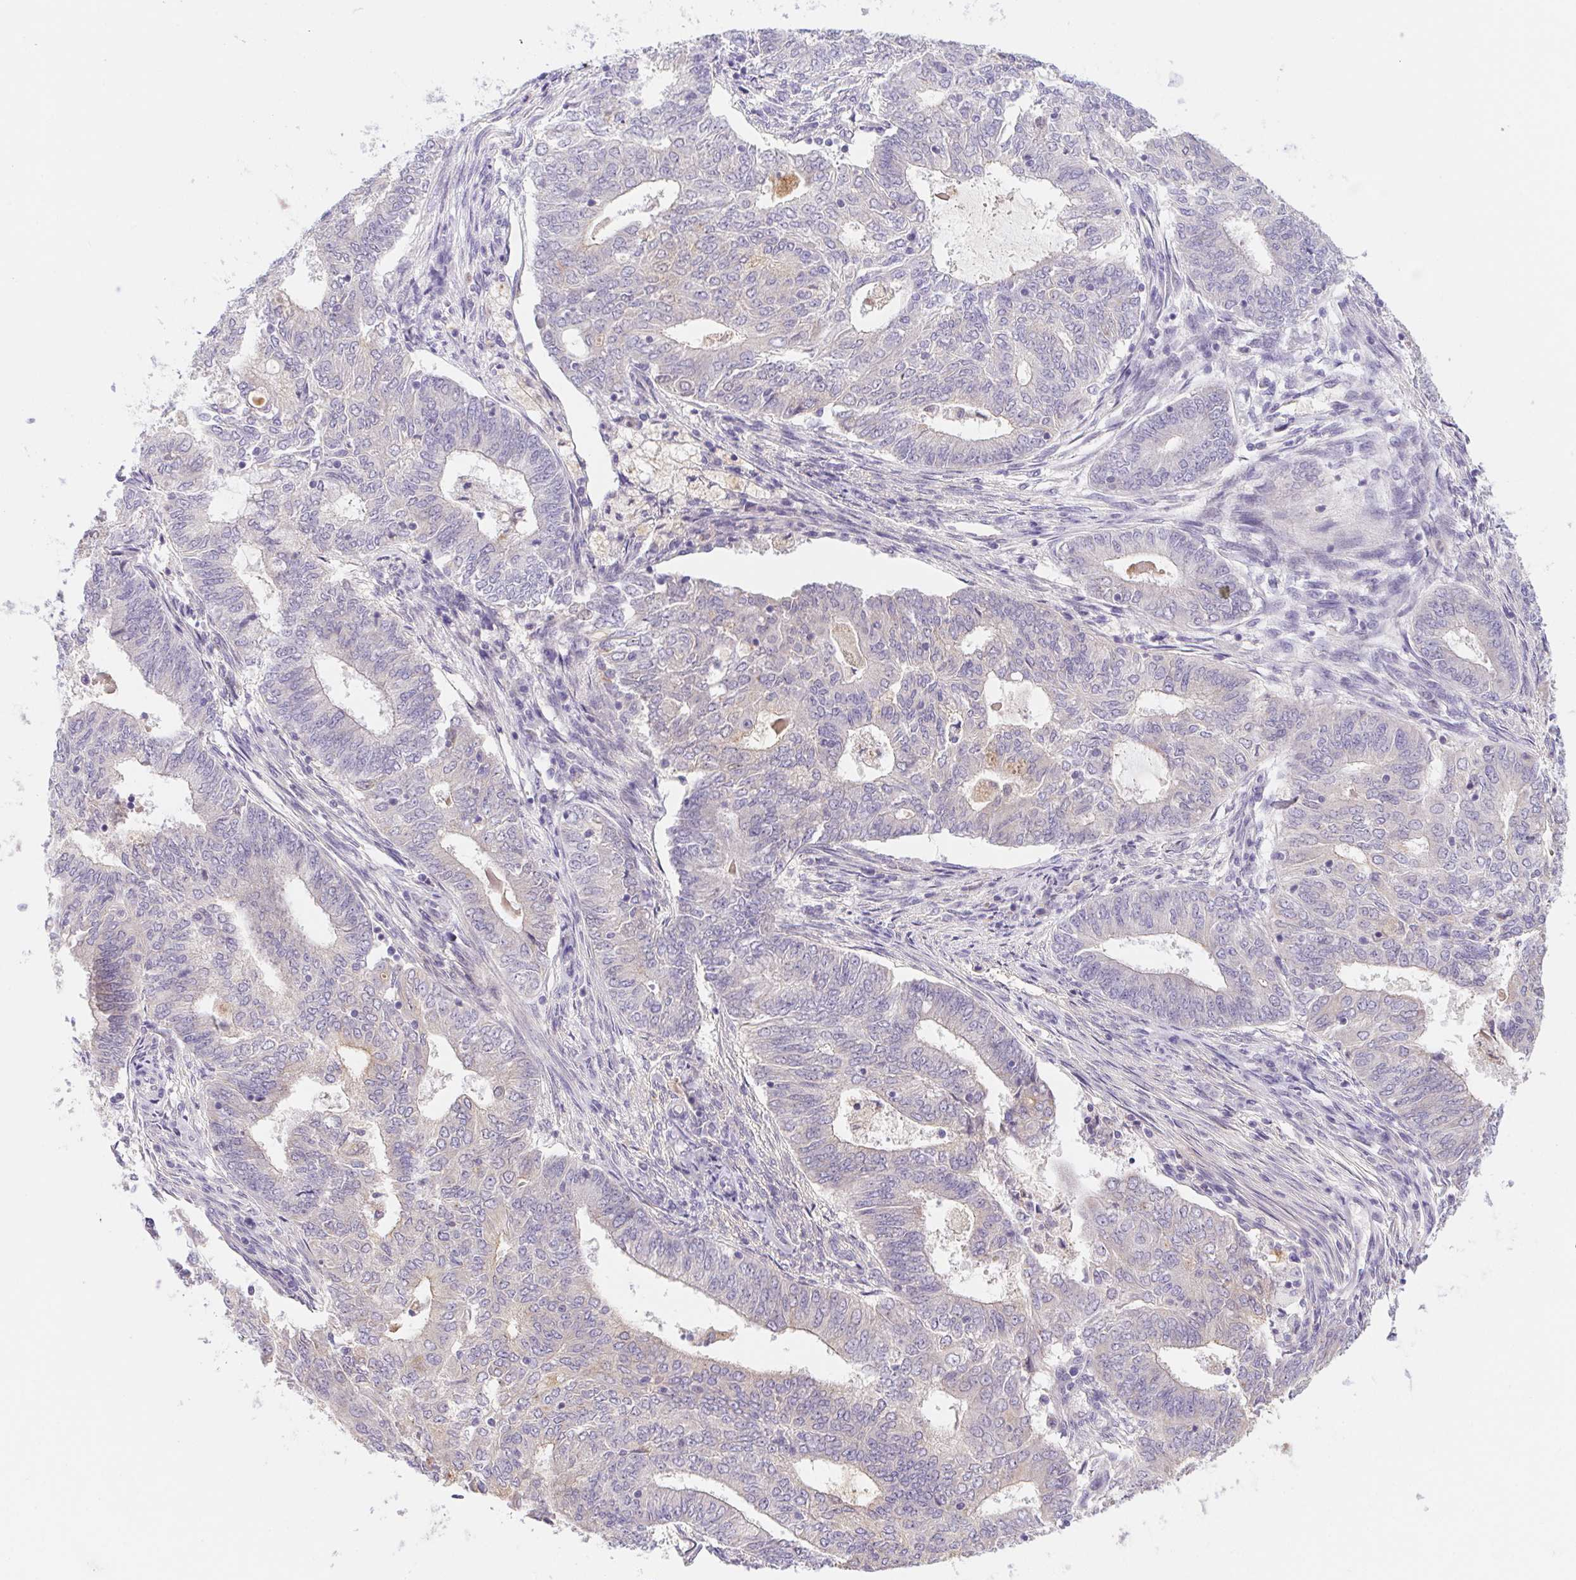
{"staining": {"intensity": "negative", "quantity": "none", "location": "none"}, "tissue": "endometrial cancer", "cell_type": "Tumor cells", "image_type": "cancer", "snomed": [{"axis": "morphology", "description": "Adenocarcinoma, NOS"}, {"axis": "topography", "description": "Endometrium"}], "caption": "Immunohistochemistry (IHC) of human endometrial cancer (adenocarcinoma) displays no expression in tumor cells.", "gene": "PRKAA1", "patient": {"sex": "female", "age": 62}}